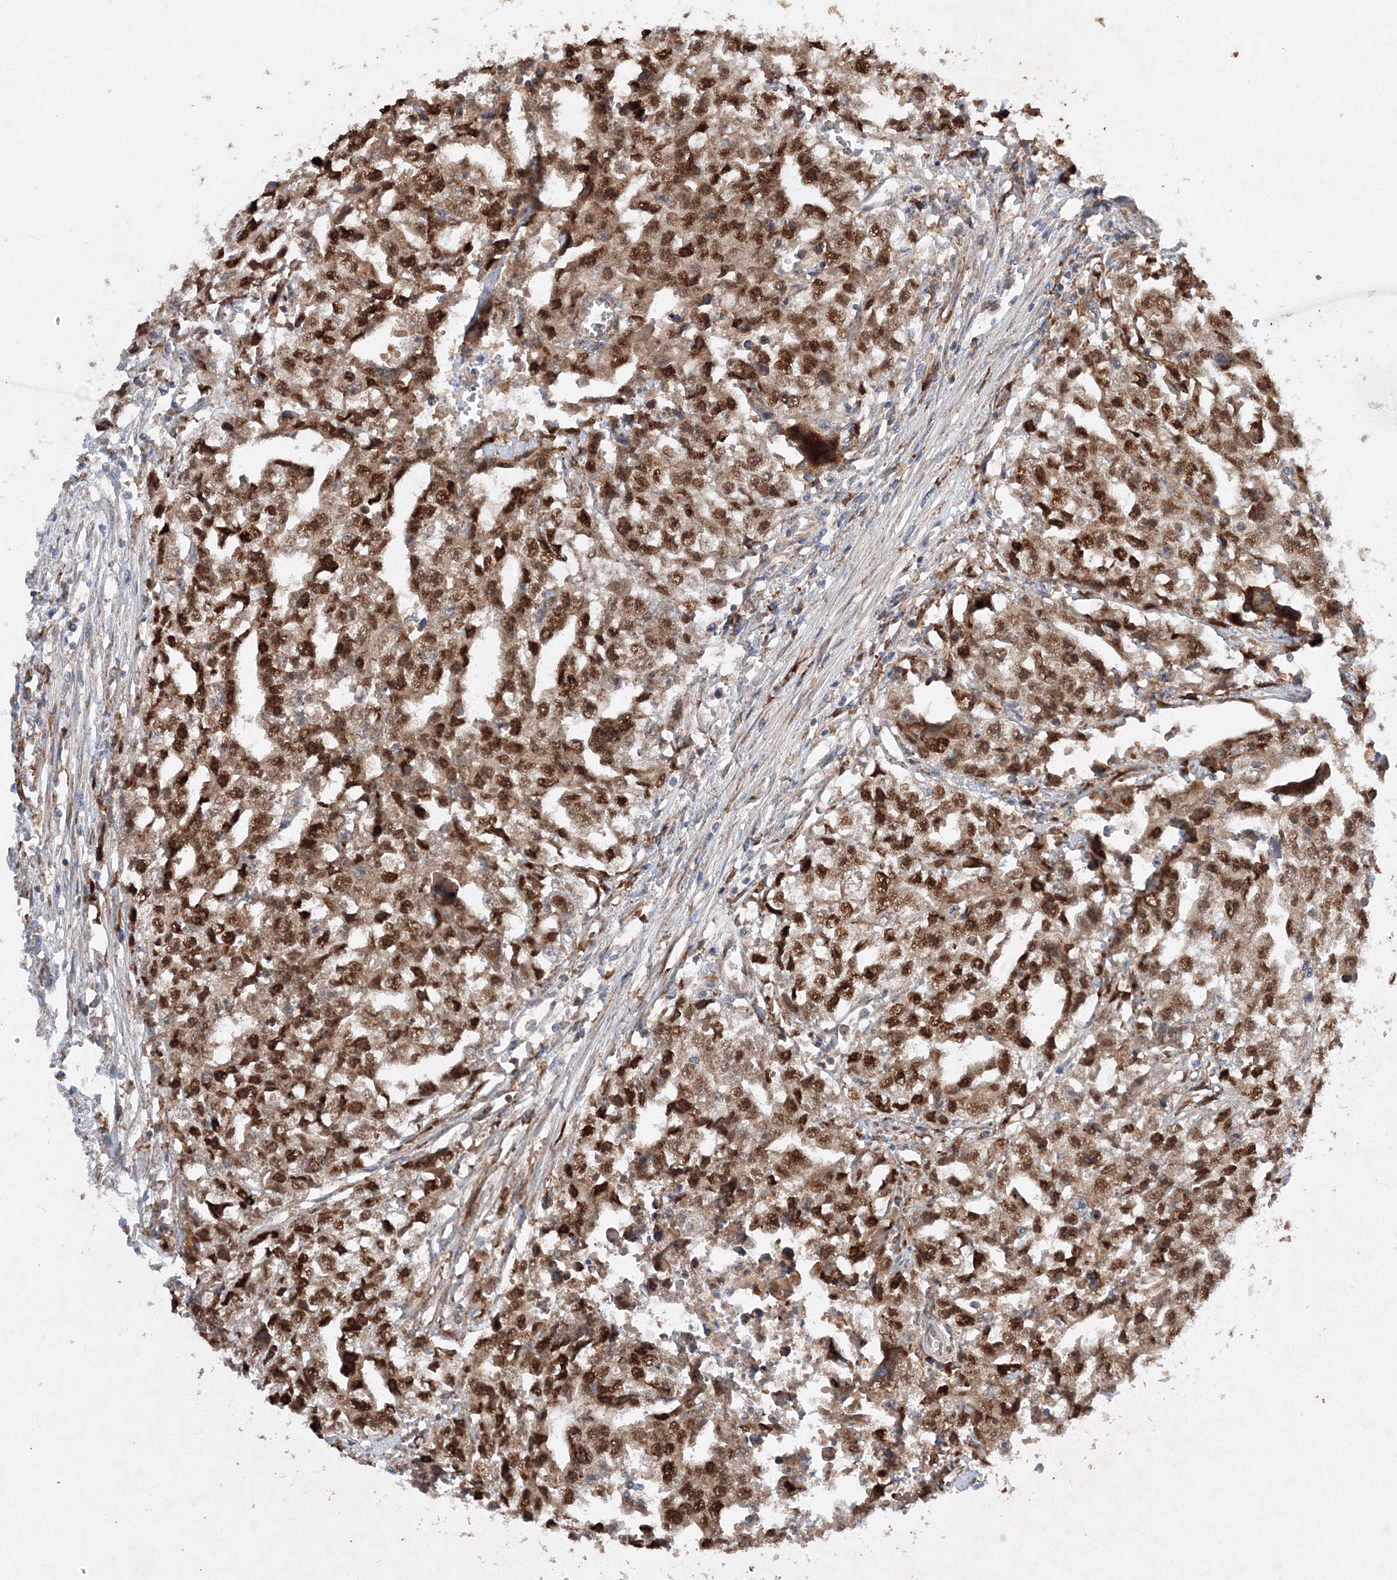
{"staining": {"intensity": "strong", "quantity": ">75%", "location": "cytoplasmic/membranous,nuclear"}, "tissue": "testis cancer", "cell_type": "Tumor cells", "image_type": "cancer", "snomed": [{"axis": "morphology", "description": "Seminoma, NOS"}, {"axis": "morphology", "description": "Carcinoma, Embryonal, NOS"}, {"axis": "topography", "description": "Testis"}], "caption": "High-magnification brightfield microscopy of testis cancer stained with DAB (3,3'-diaminobenzidine) (brown) and counterstained with hematoxylin (blue). tumor cells exhibit strong cytoplasmic/membranous and nuclear positivity is appreciated in about>75% of cells.", "gene": "SLC36A1", "patient": {"sex": "male", "age": 43}}